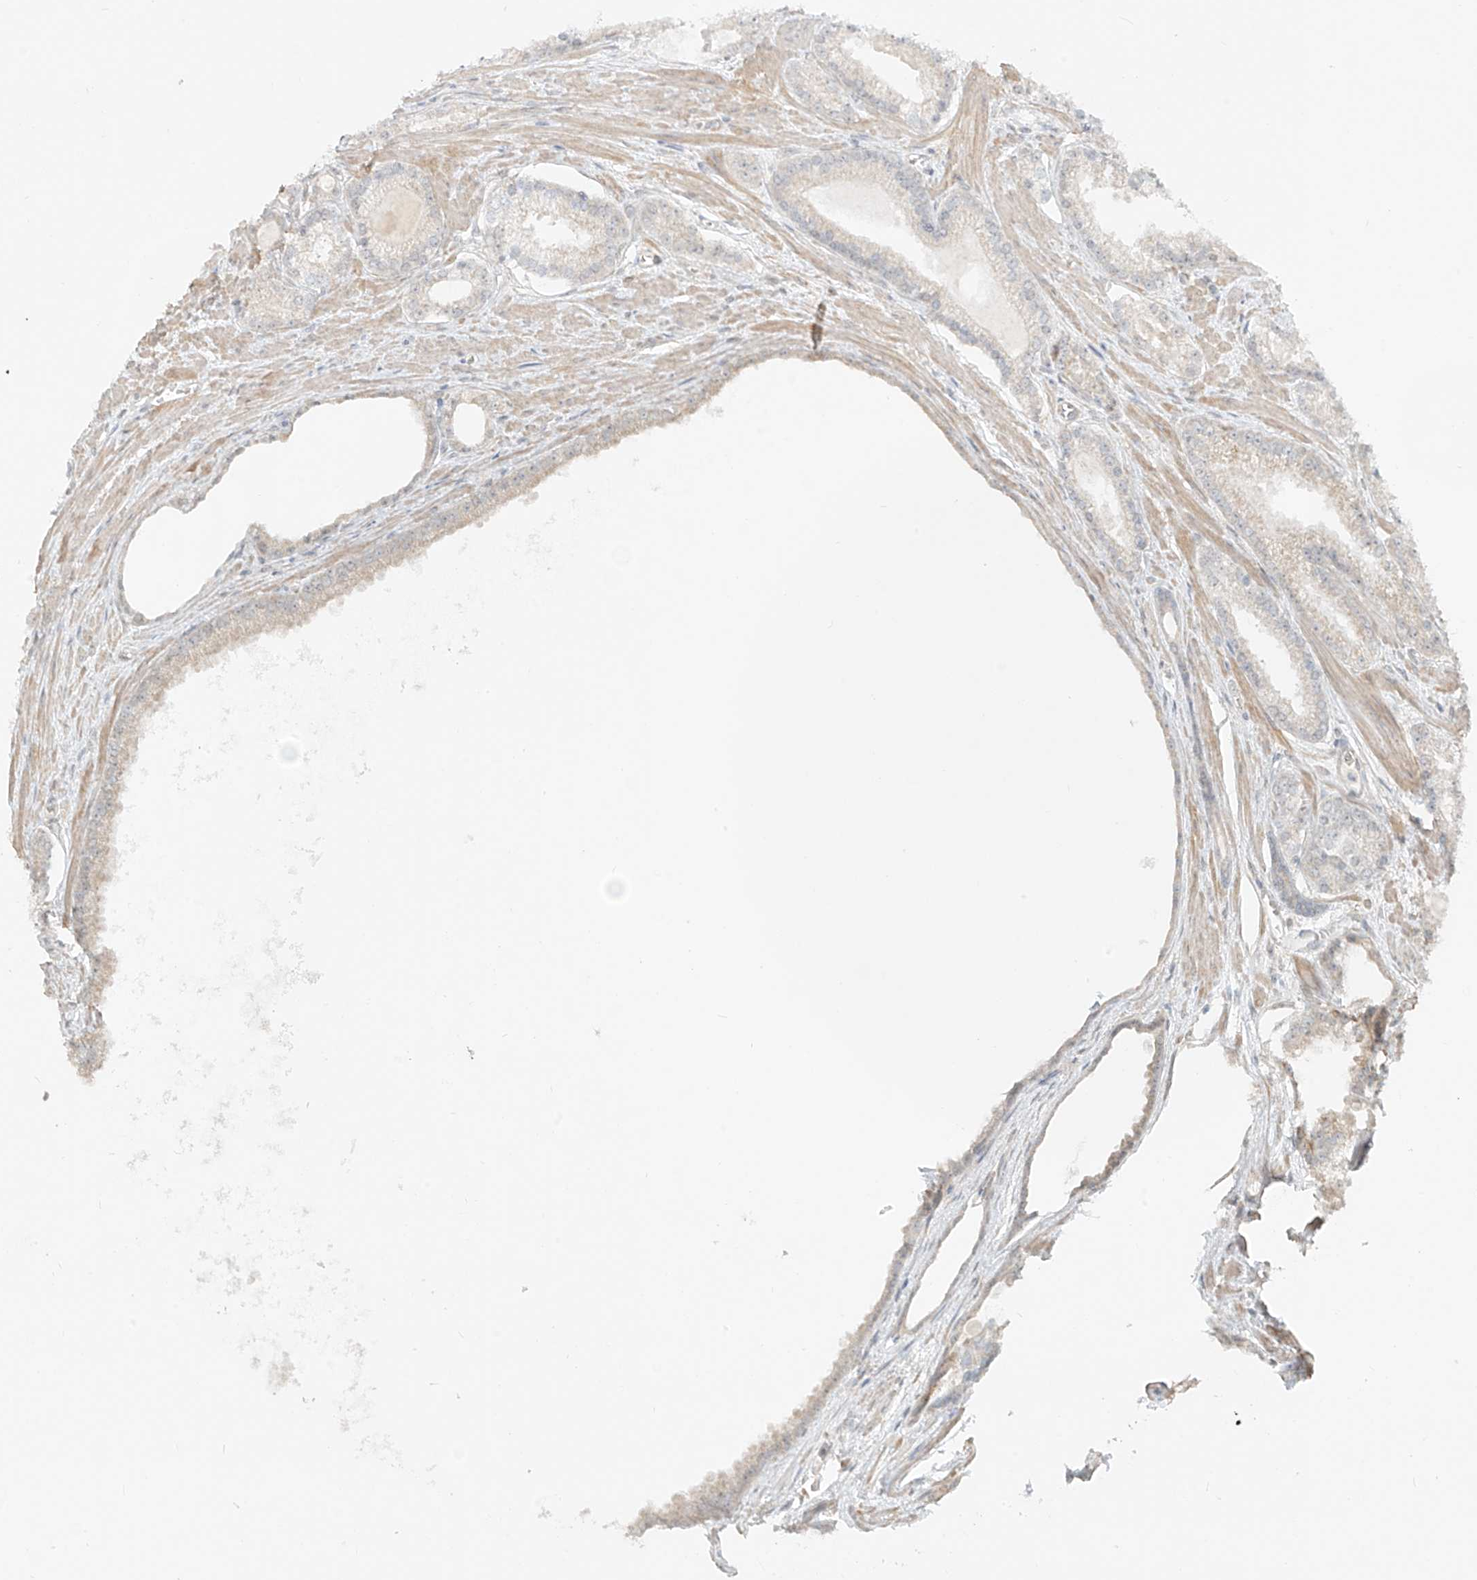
{"staining": {"intensity": "negative", "quantity": "none", "location": "none"}, "tissue": "prostate cancer", "cell_type": "Tumor cells", "image_type": "cancer", "snomed": [{"axis": "morphology", "description": "Adenocarcinoma, Low grade"}, {"axis": "topography", "description": "Prostate"}], "caption": "A high-resolution micrograph shows immunohistochemistry staining of prostate adenocarcinoma (low-grade), which reveals no significant staining in tumor cells. Nuclei are stained in blue.", "gene": "ABCD1", "patient": {"sex": "male", "age": 54}}